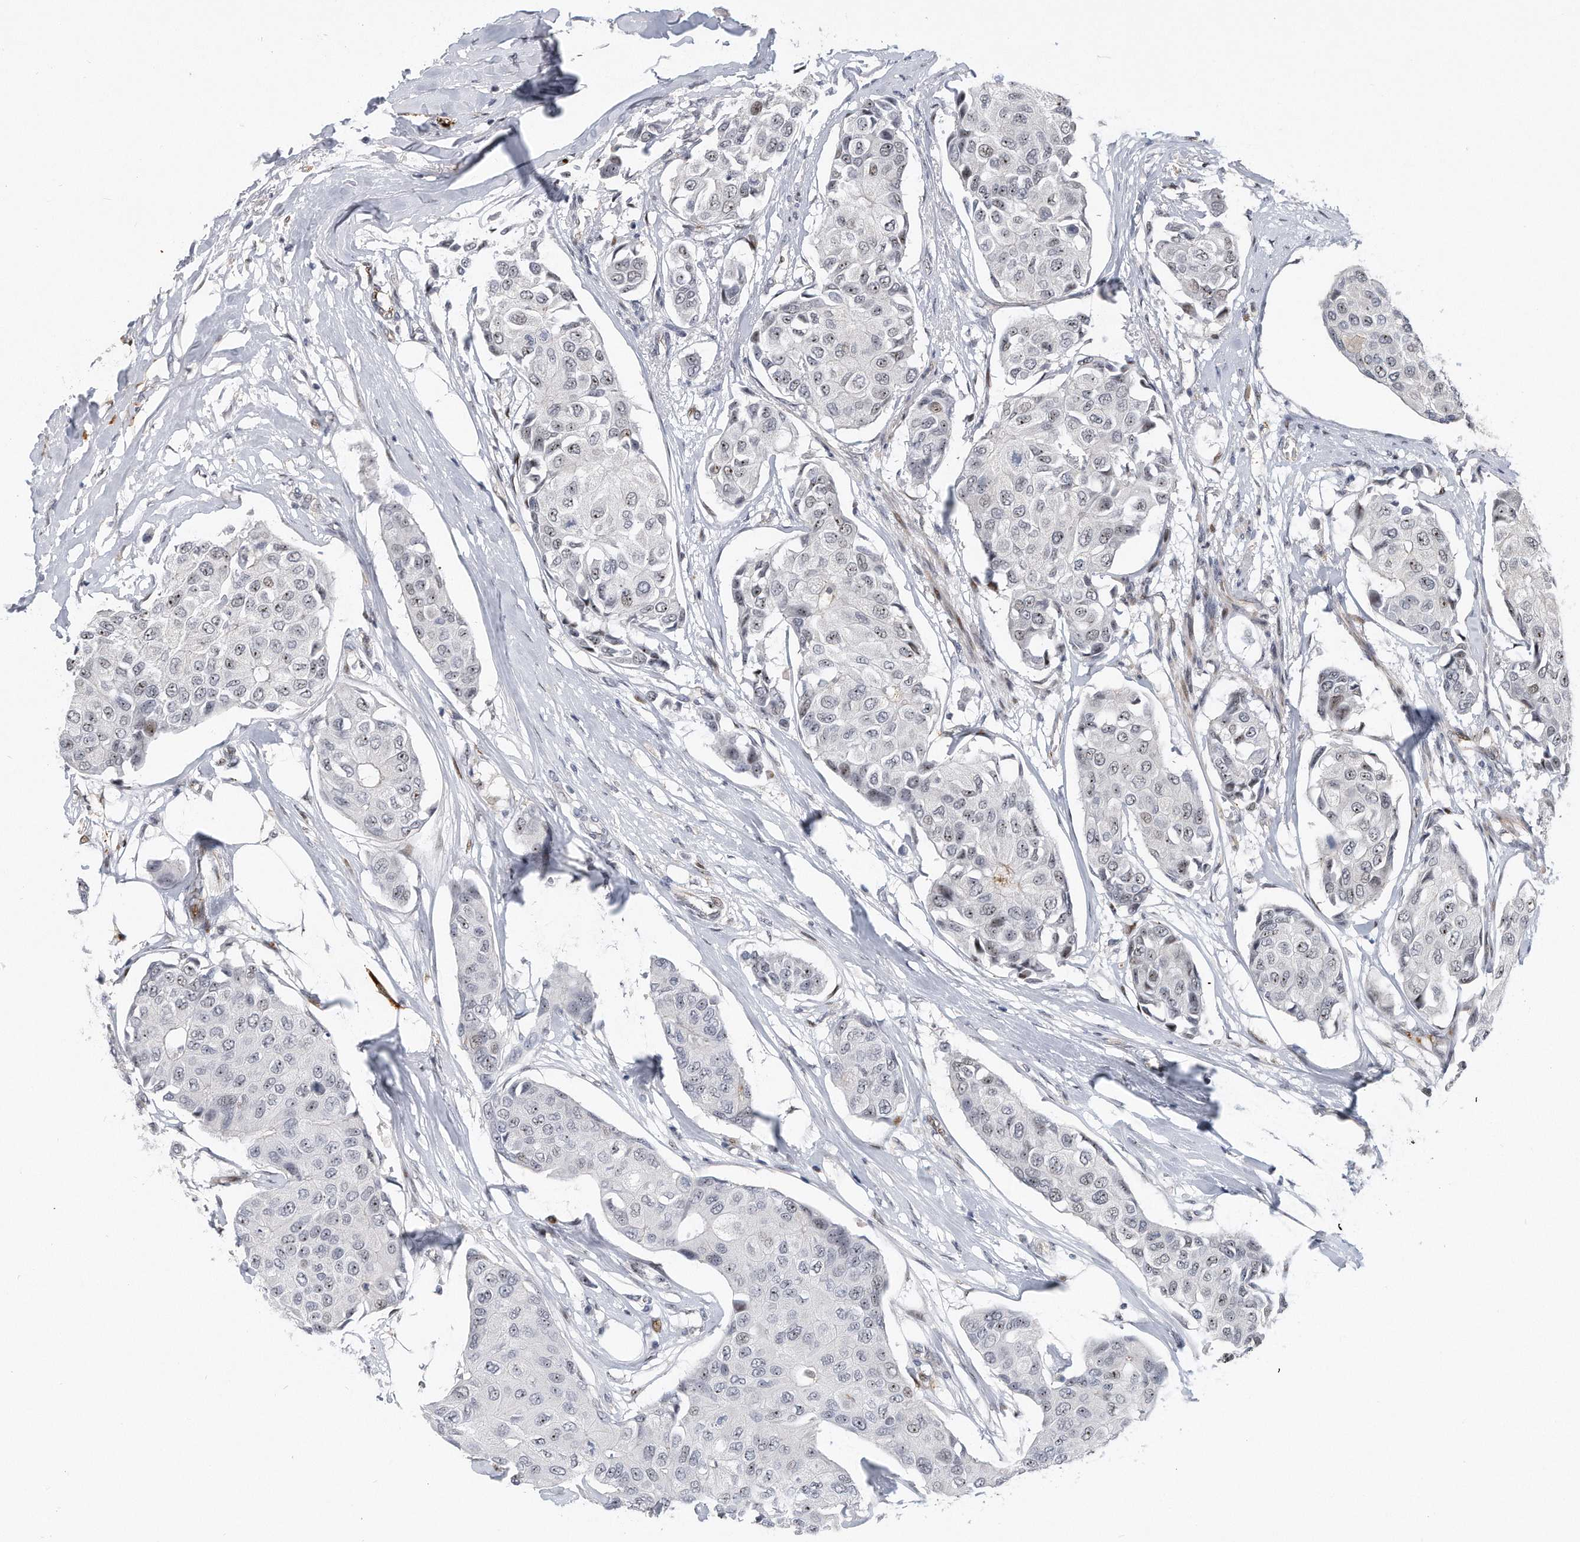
{"staining": {"intensity": "negative", "quantity": "none", "location": "none"}, "tissue": "breast cancer", "cell_type": "Tumor cells", "image_type": "cancer", "snomed": [{"axis": "morphology", "description": "Duct carcinoma"}, {"axis": "topography", "description": "Breast"}], "caption": "The photomicrograph demonstrates no staining of tumor cells in breast invasive ductal carcinoma.", "gene": "PGBD2", "patient": {"sex": "female", "age": 80}}